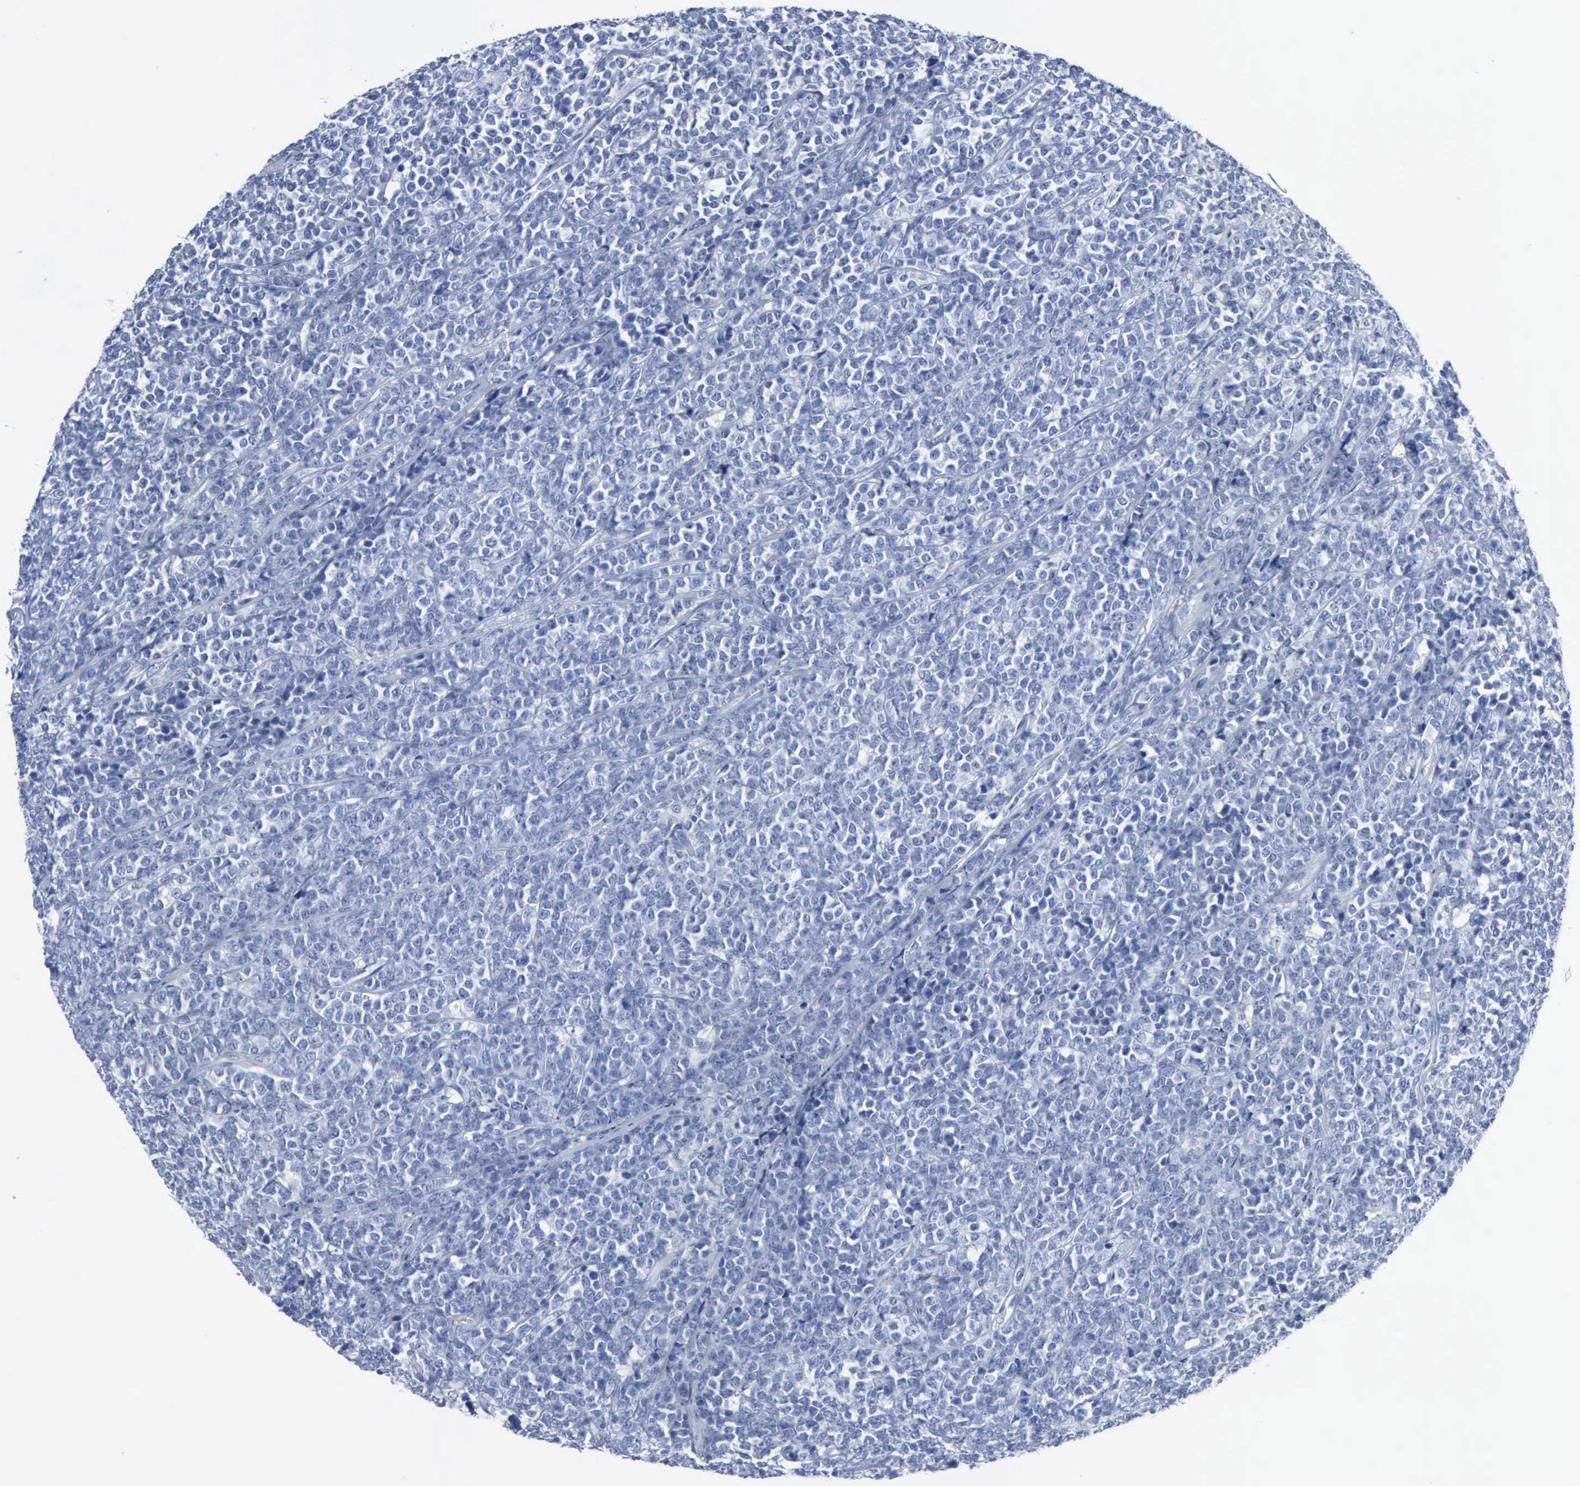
{"staining": {"intensity": "negative", "quantity": "none", "location": "none"}, "tissue": "lymphoma", "cell_type": "Tumor cells", "image_type": "cancer", "snomed": [{"axis": "morphology", "description": "Malignant lymphoma, non-Hodgkin's type, High grade"}, {"axis": "topography", "description": "Small intestine"}, {"axis": "topography", "description": "Colon"}], "caption": "The photomicrograph shows no significant positivity in tumor cells of lymphoma.", "gene": "DMD", "patient": {"sex": "male", "age": 8}}